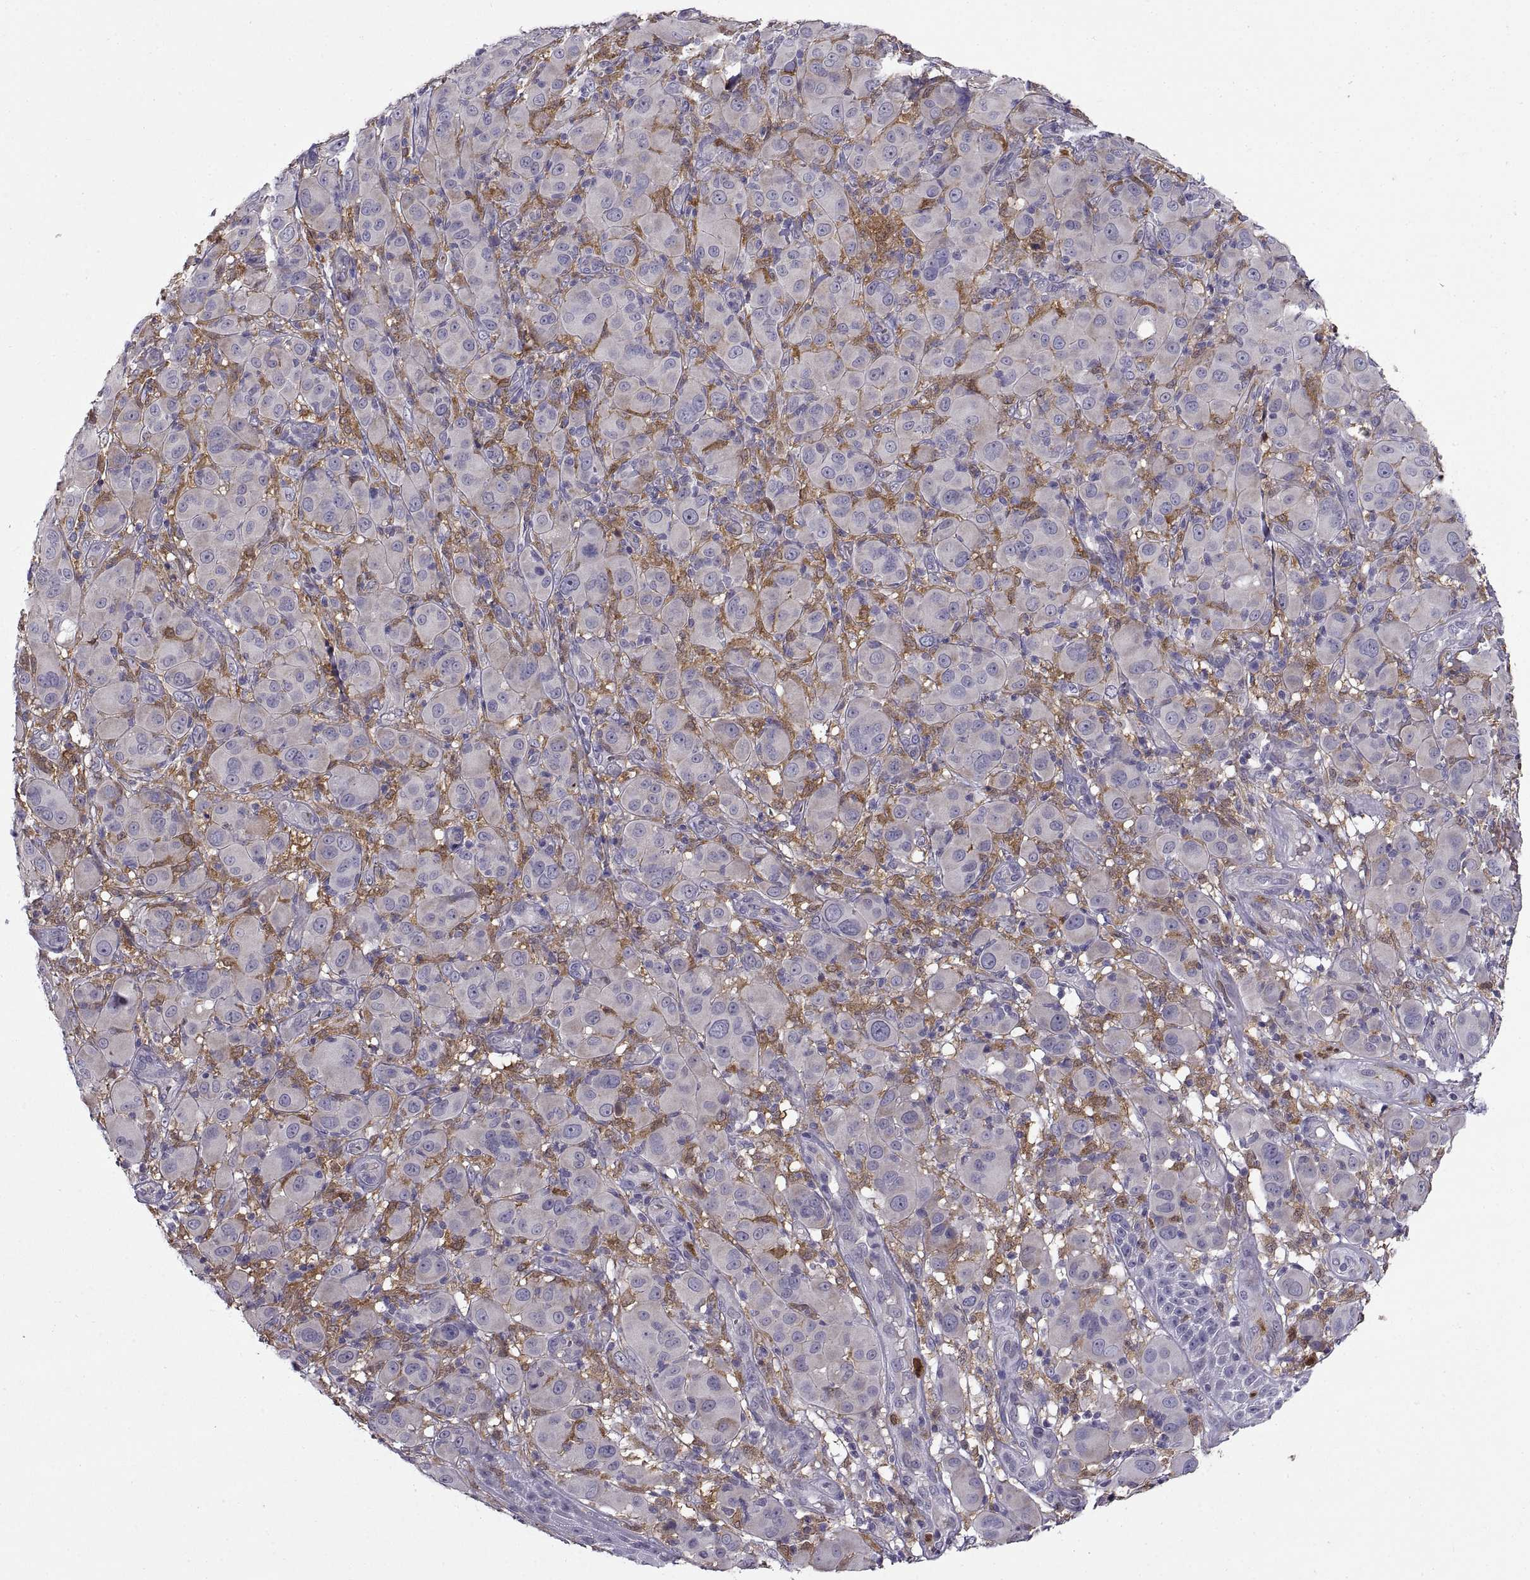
{"staining": {"intensity": "negative", "quantity": "none", "location": "none"}, "tissue": "melanoma", "cell_type": "Tumor cells", "image_type": "cancer", "snomed": [{"axis": "morphology", "description": "Malignant melanoma, NOS"}, {"axis": "topography", "description": "Skin"}], "caption": "This photomicrograph is of melanoma stained with IHC to label a protein in brown with the nuclei are counter-stained blue. There is no expression in tumor cells.", "gene": "DOK3", "patient": {"sex": "female", "age": 87}}